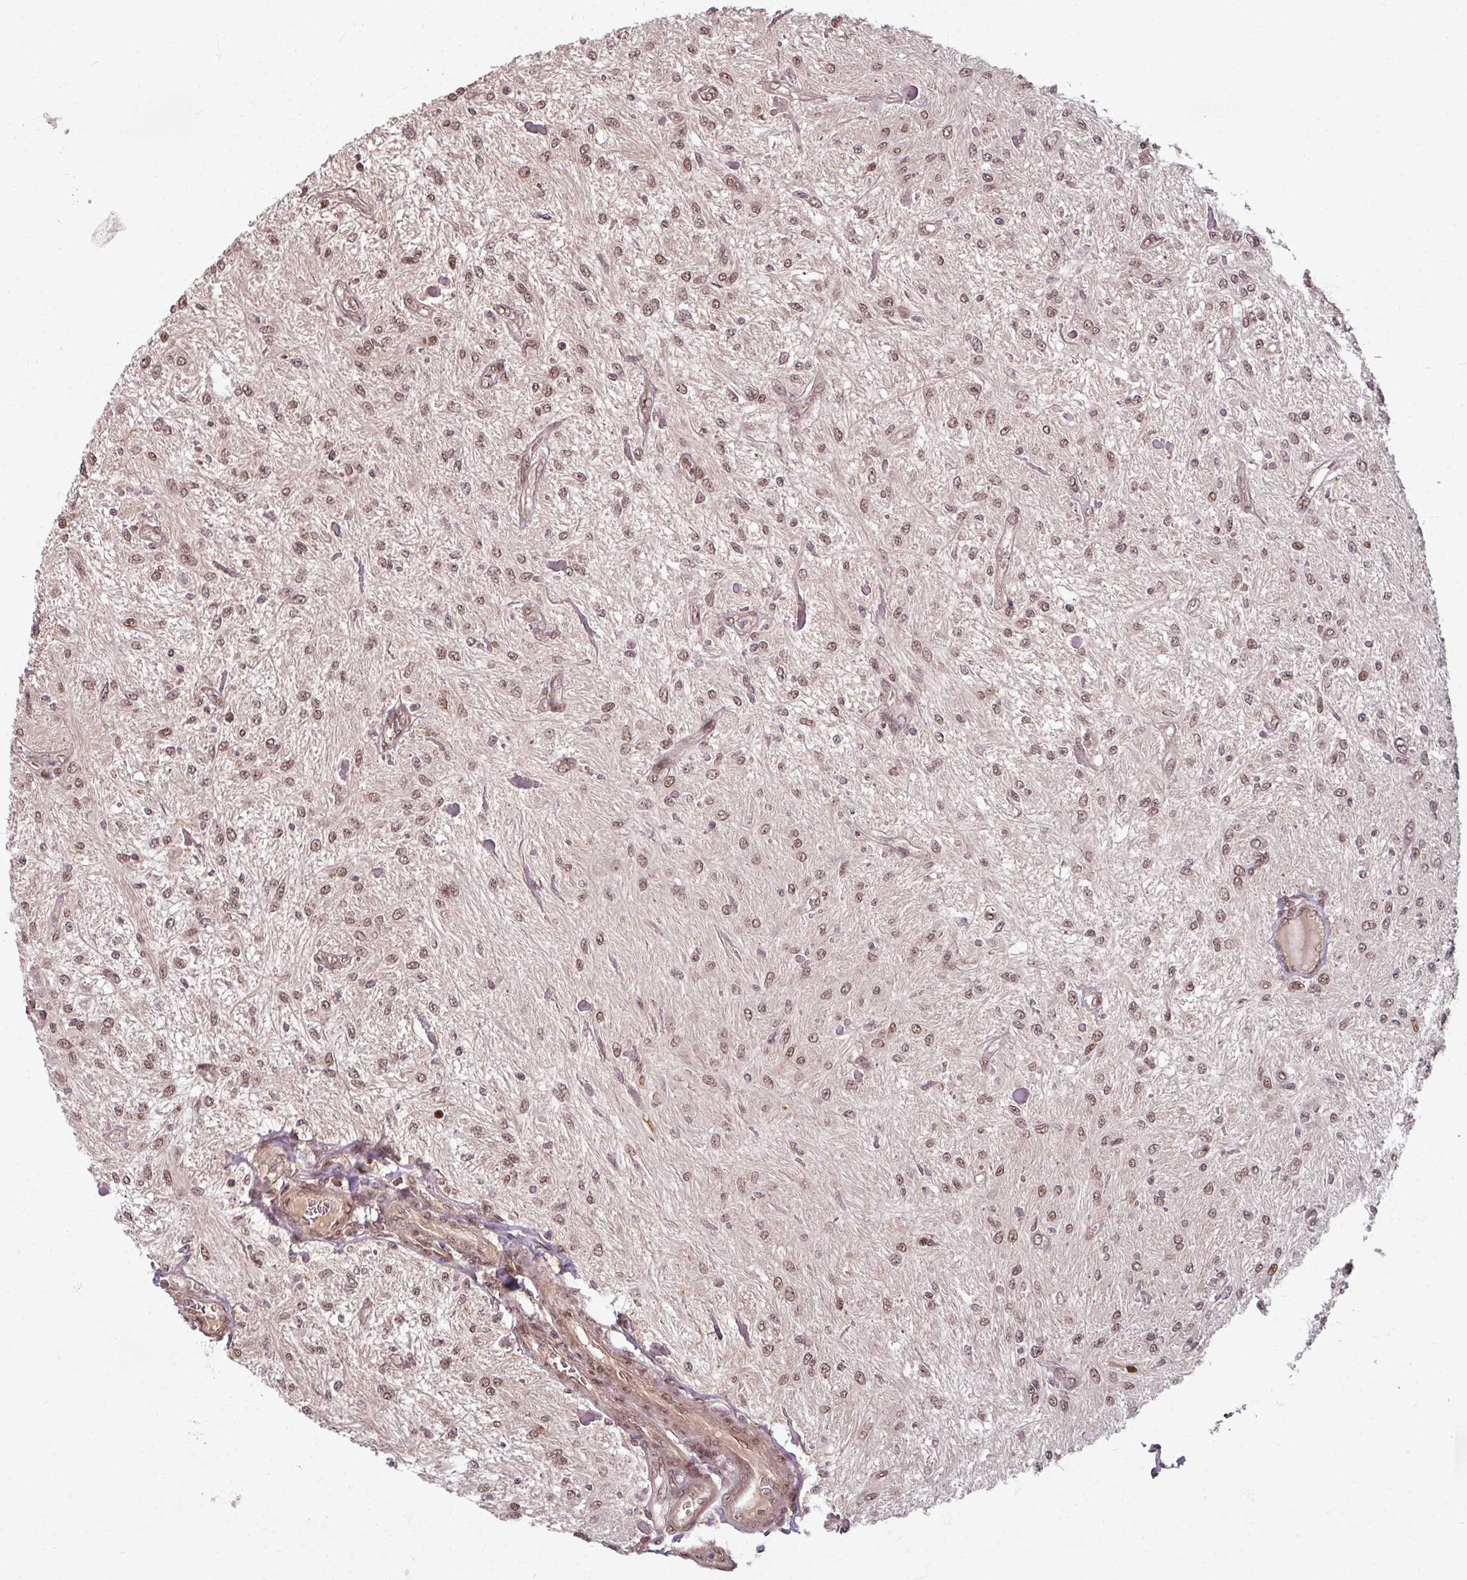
{"staining": {"intensity": "moderate", "quantity": ">75%", "location": "nuclear"}, "tissue": "glioma", "cell_type": "Tumor cells", "image_type": "cancer", "snomed": [{"axis": "morphology", "description": "Glioma, malignant, Low grade"}, {"axis": "topography", "description": "Cerebellum"}], "caption": "IHC image of human glioma stained for a protein (brown), which displays medium levels of moderate nuclear positivity in about >75% of tumor cells.", "gene": "SWI5", "patient": {"sex": "female", "age": 14}}